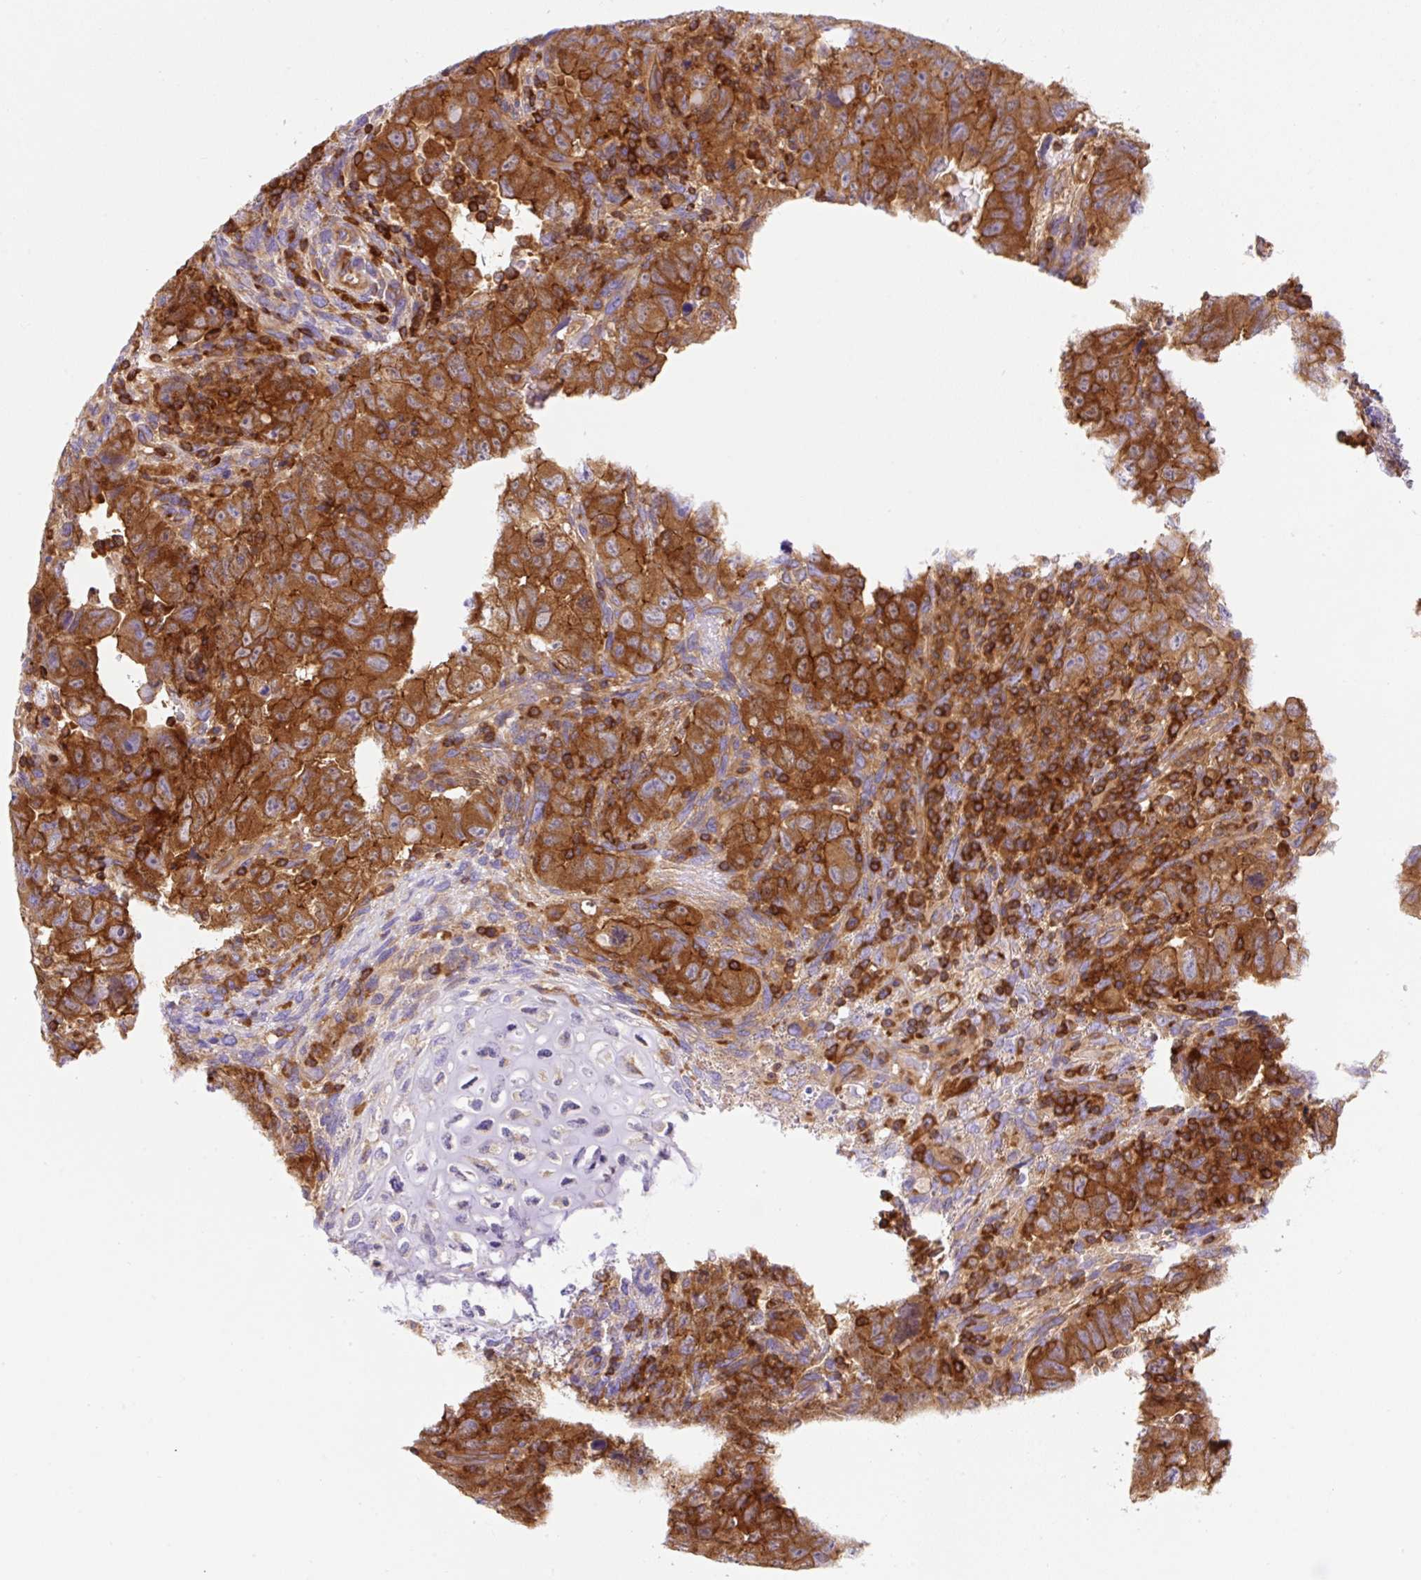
{"staining": {"intensity": "strong", "quantity": ">75%", "location": "cytoplasmic/membranous"}, "tissue": "testis cancer", "cell_type": "Tumor cells", "image_type": "cancer", "snomed": [{"axis": "morphology", "description": "Carcinoma, Embryonal, NOS"}, {"axis": "topography", "description": "Testis"}], "caption": "The immunohistochemical stain shows strong cytoplasmic/membranous expression in tumor cells of testis embryonal carcinoma tissue. (brown staining indicates protein expression, while blue staining denotes nuclei).", "gene": "DNM2", "patient": {"sex": "male", "age": 24}}